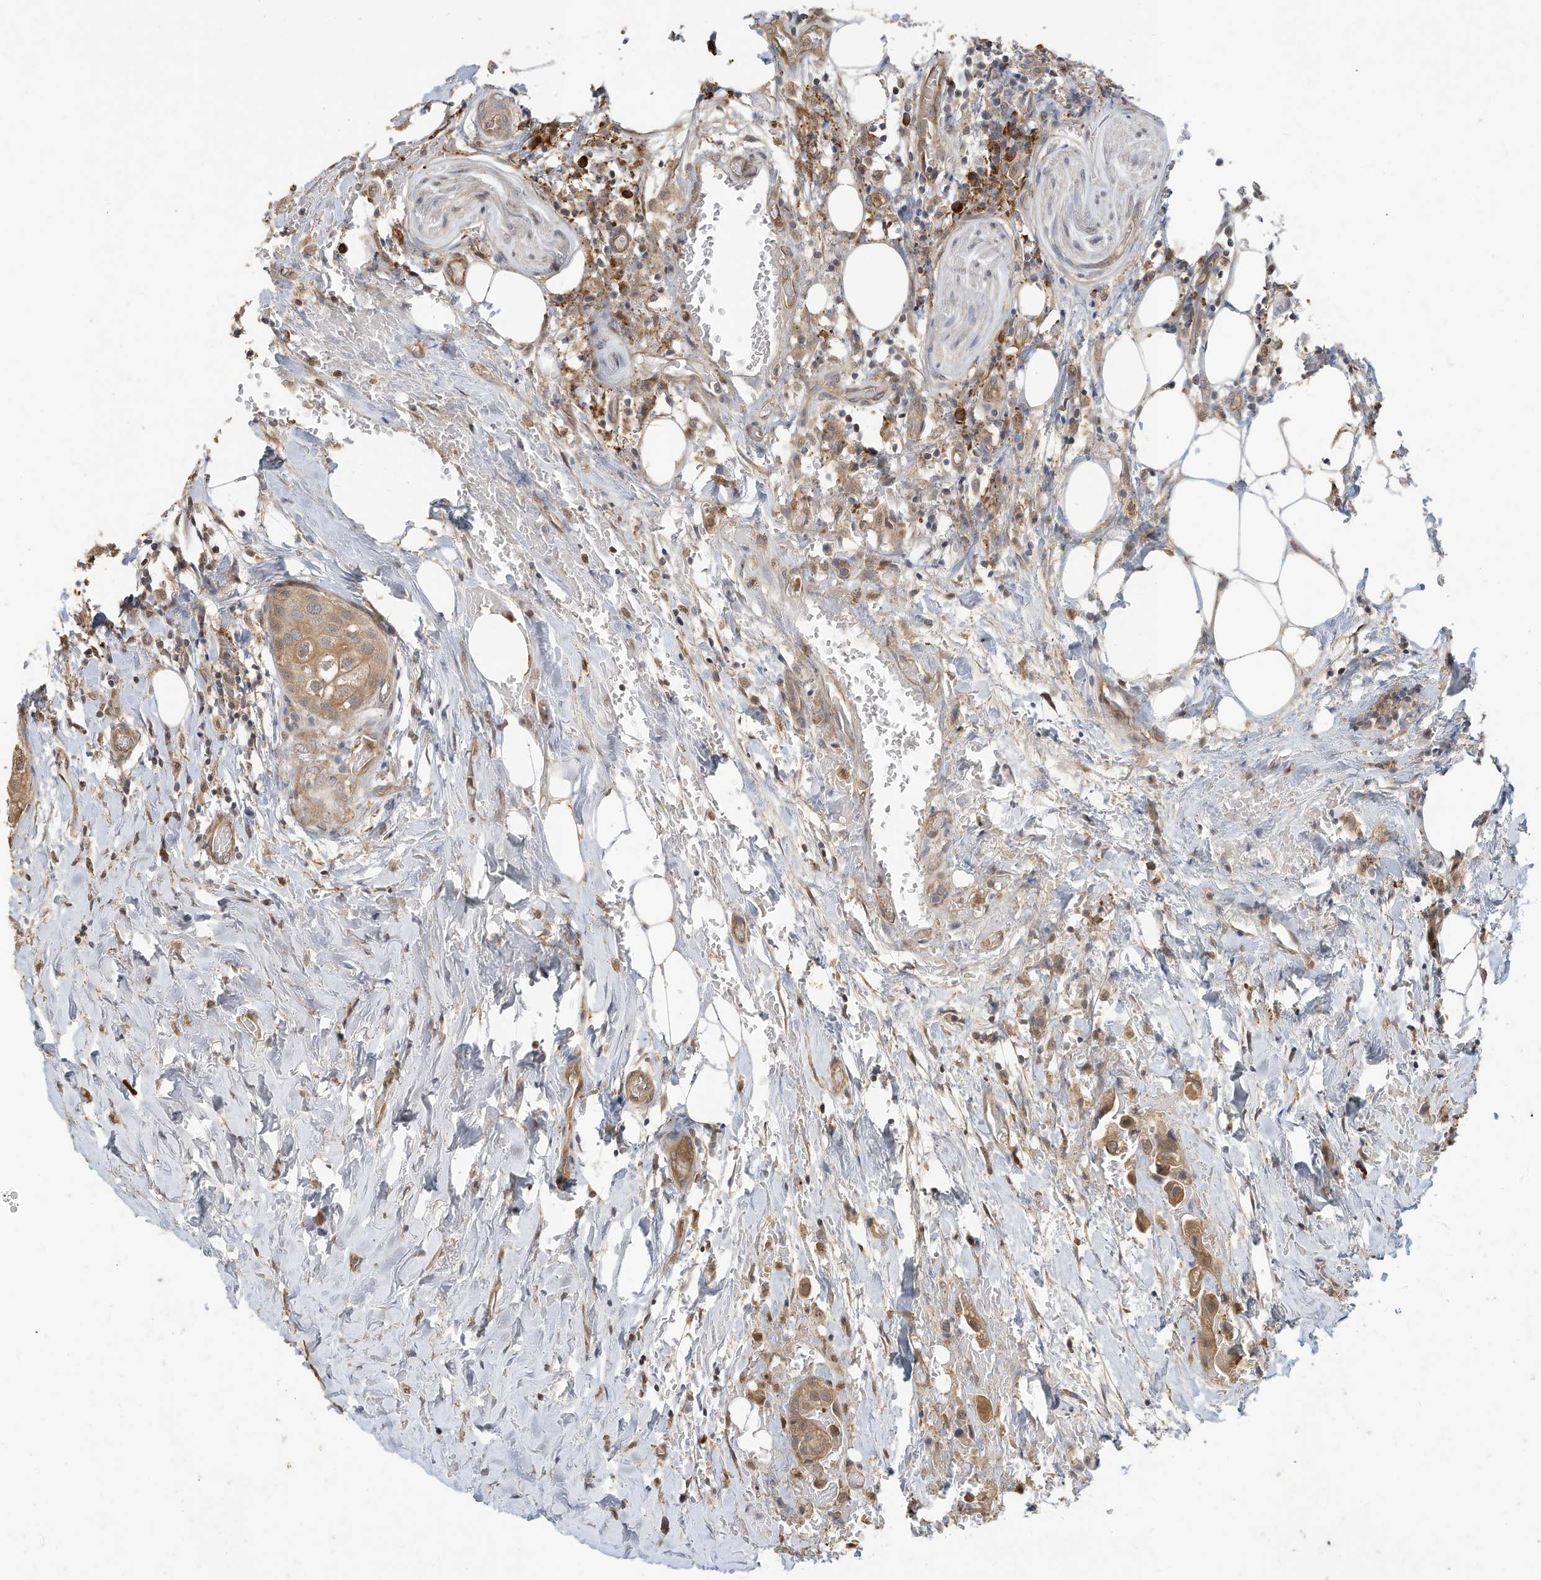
{"staining": {"intensity": "moderate", "quantity": ">75%", "location": "cytoplasmic/membranous"}, "tissue": "urothelial cancer", "cell_type": "Tumor cells", "image_type": "cancer", "snomed": [{"axis": "morphology", "description": "Urothelial carcinoma, High grade"}, {"axis": "topography", "description": "Urinary bladder"}], "caption": "Human urothelial carcinoma (high-grade) stained with a brown dye exhibits moderate cytoplasmic/membranous positive staining in approximately >75% of tumor cells.", "gene": "OFD1", "patient": {"sex": "male", "age": 64}}